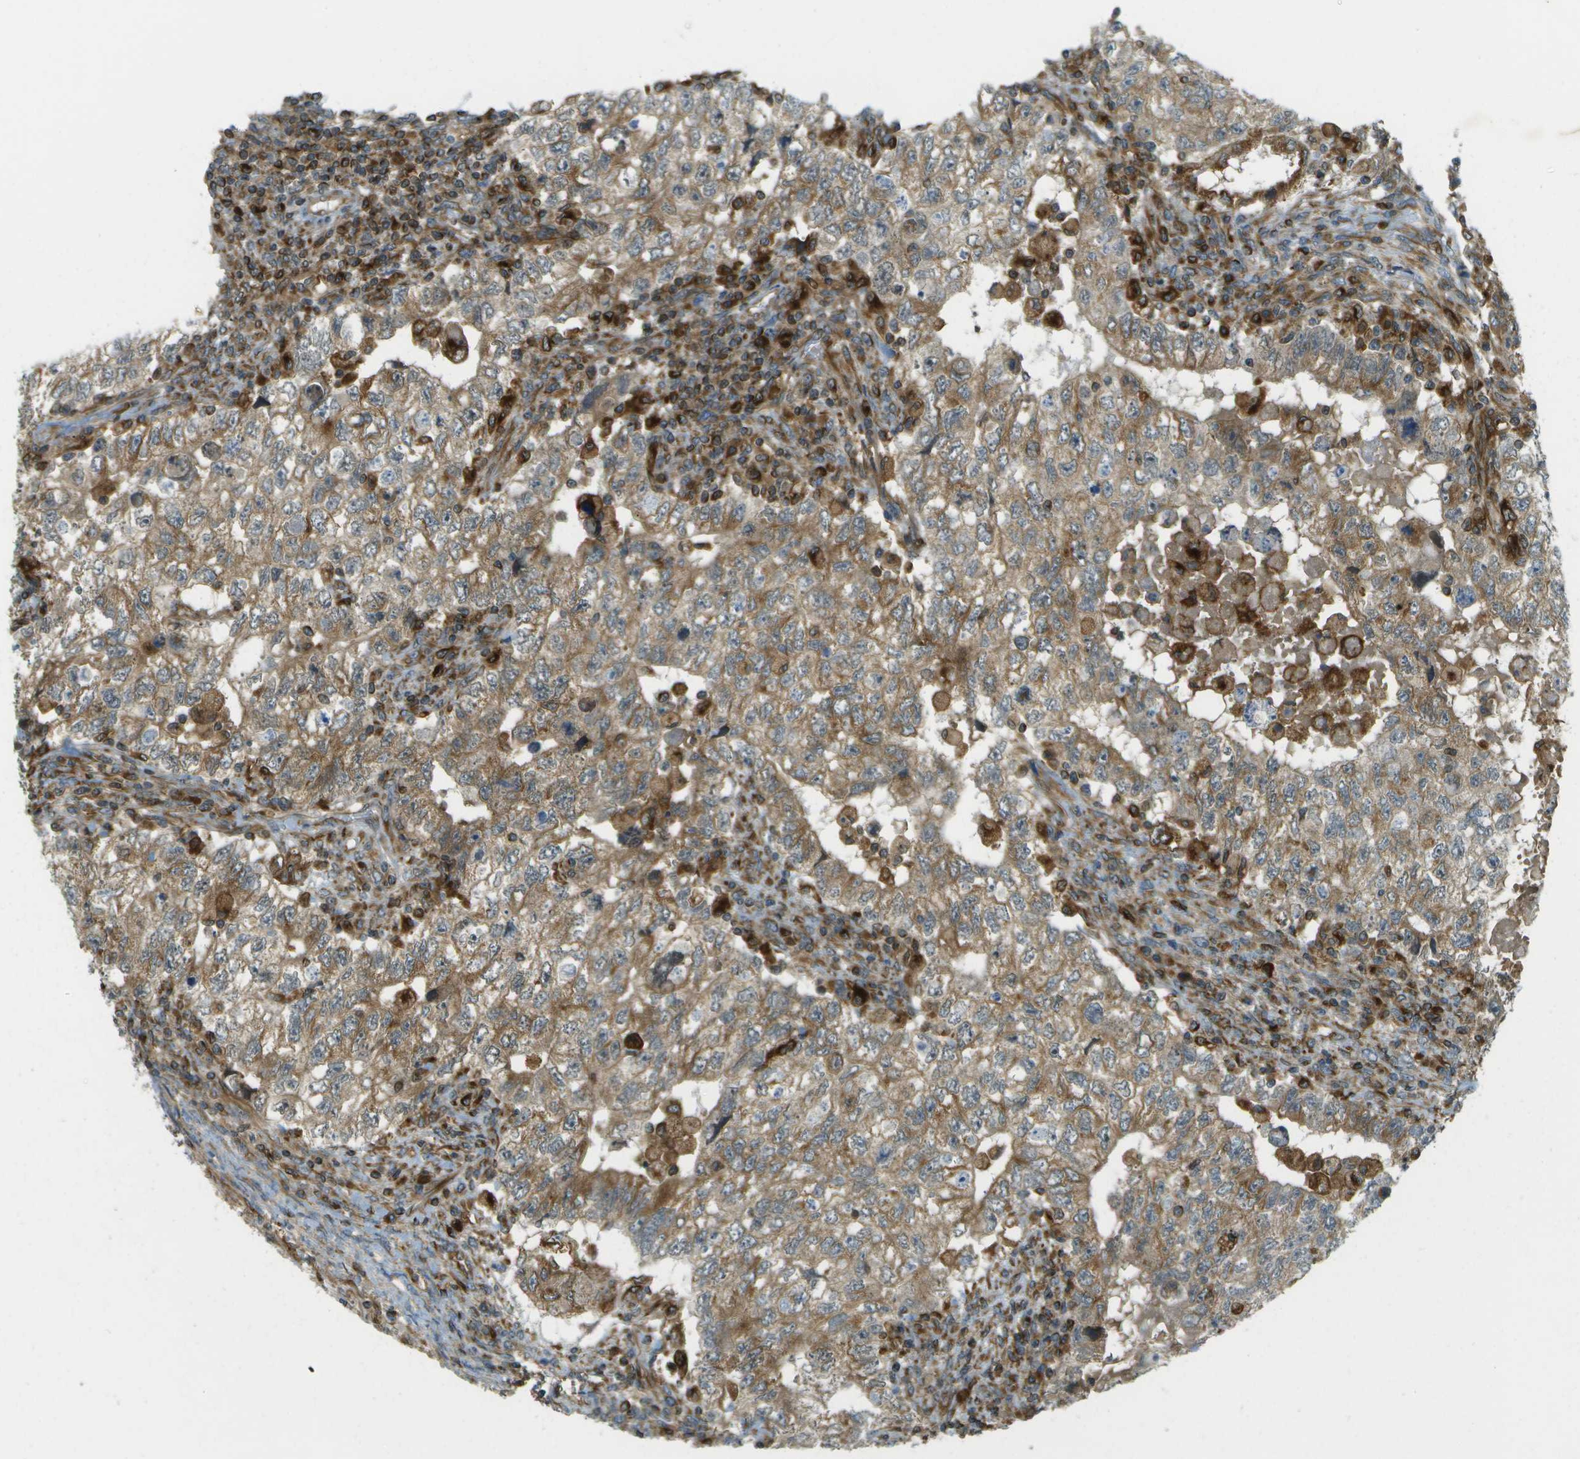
{"staining": {"intensity": "weak", "quantity": ">75%", "location": "cytoplasmic/membranous"}, "tissue": "testis cancer", "cell_type": "Tumor cells", "image_type": "cancer", "snomed": [{"axis": "morphology", "description": "Carcinoma, Embryonal, NOS"}, {"axis": "topography", "description": "Testis"}], "caption": "A photomicrograph of human testis cancer stained for a protein exhibits weak cytoplasmic/membranous brown staining in tumor cells.", "gene": "TMTC1", "patient": {"sex": "male", "age": 36}}